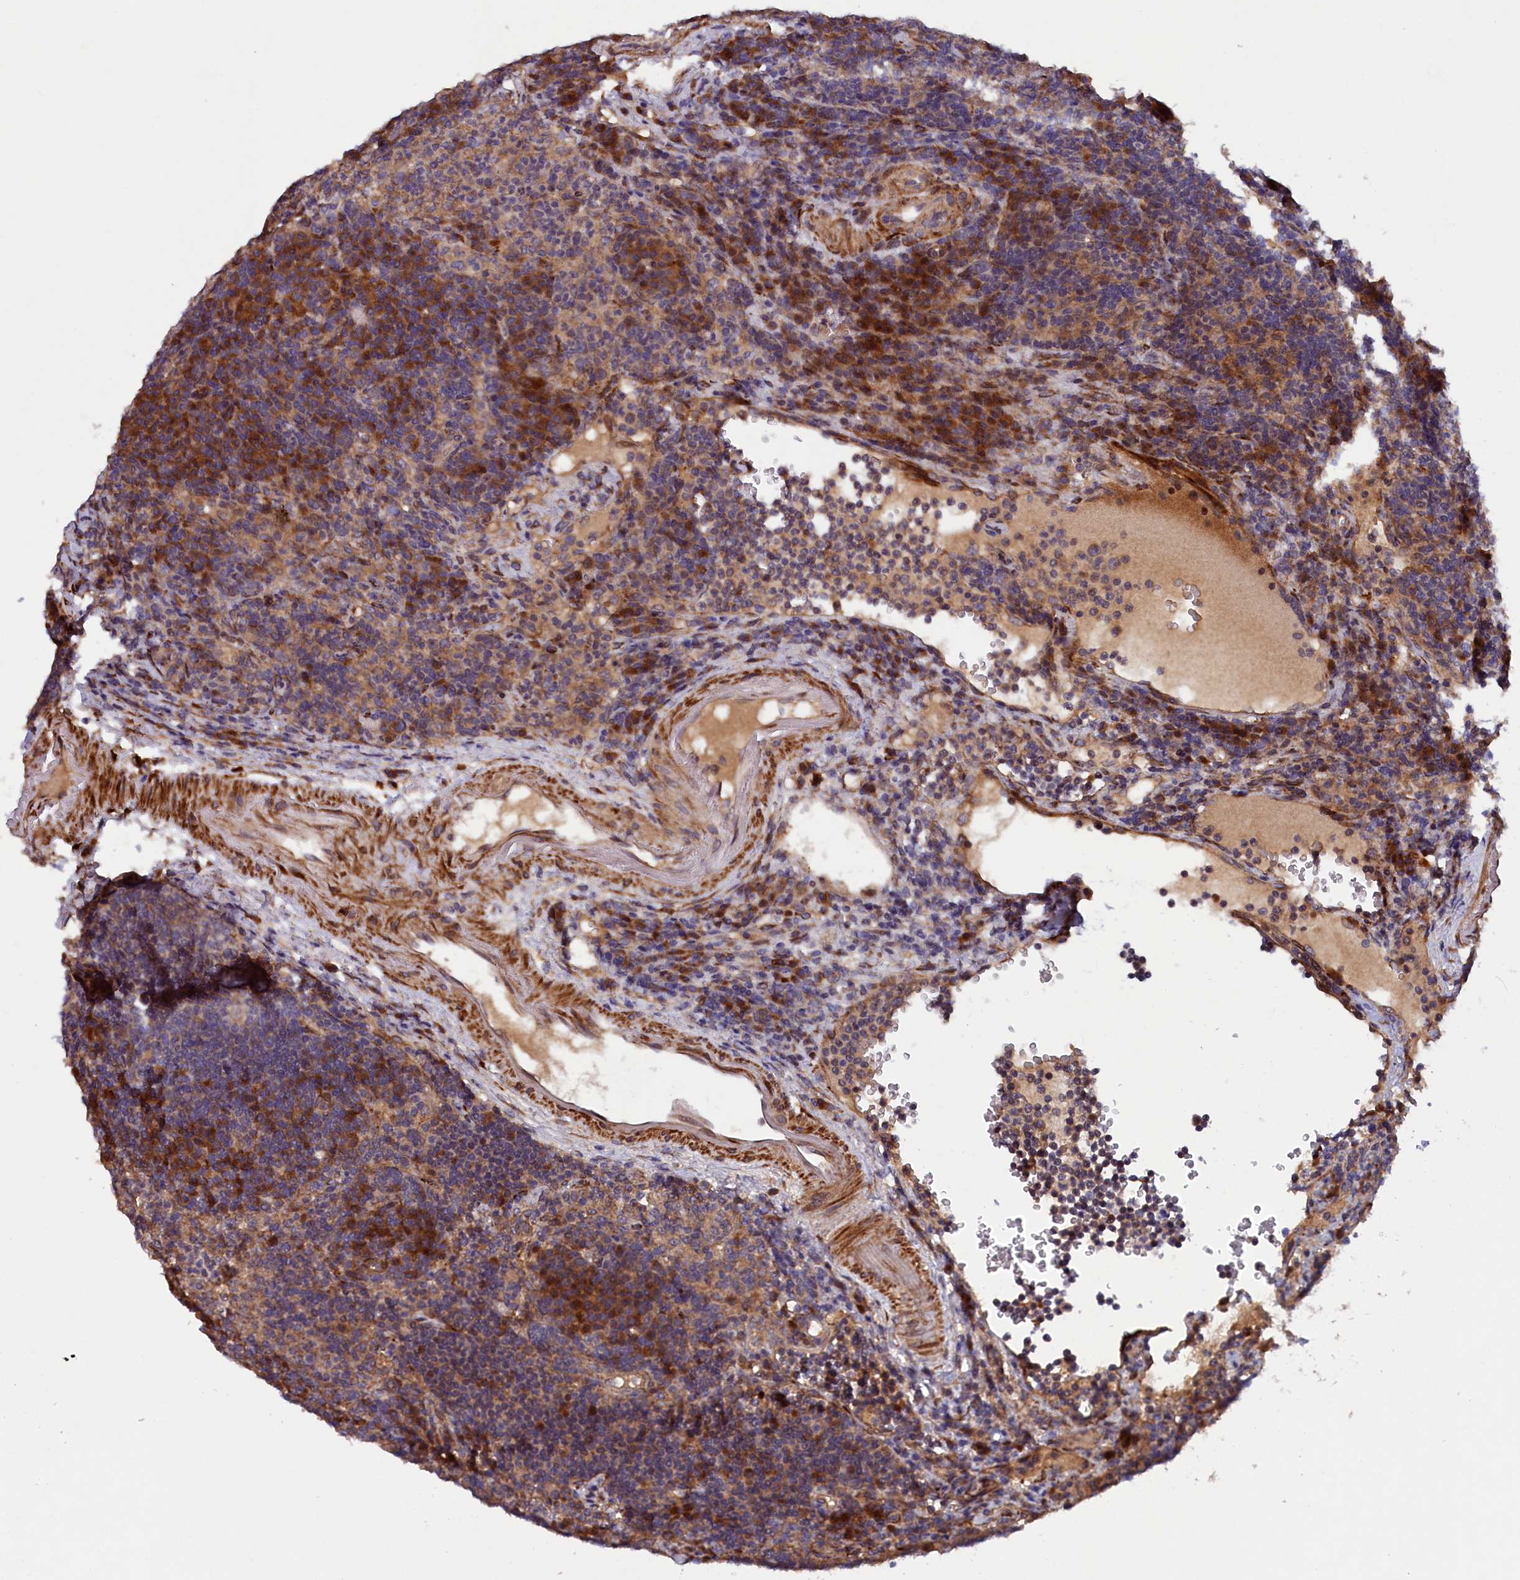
{"staining": {"intensity": "weak", "quantity": "25%-75%", "location": "cytoplasmic/membranous"}, "tissue": "lymph node", "cell_type": "Germinal center cells", "image_type": "normal", "snomed": [{"axis": "morphology", "description": "Normal tissue, NOS"}, {"axis": "topography", "description": "Lymph node"}], "caption": "A micrograph of human lymph node stained for a protein reveals weak cytoplasmic/membranous brown staining in germinal center cells. (DAB IHC, brown staining for protein, blue staining for nuclei).", "gene": "ARRDC4", "patient": {"sex": "female", "age": 70}}